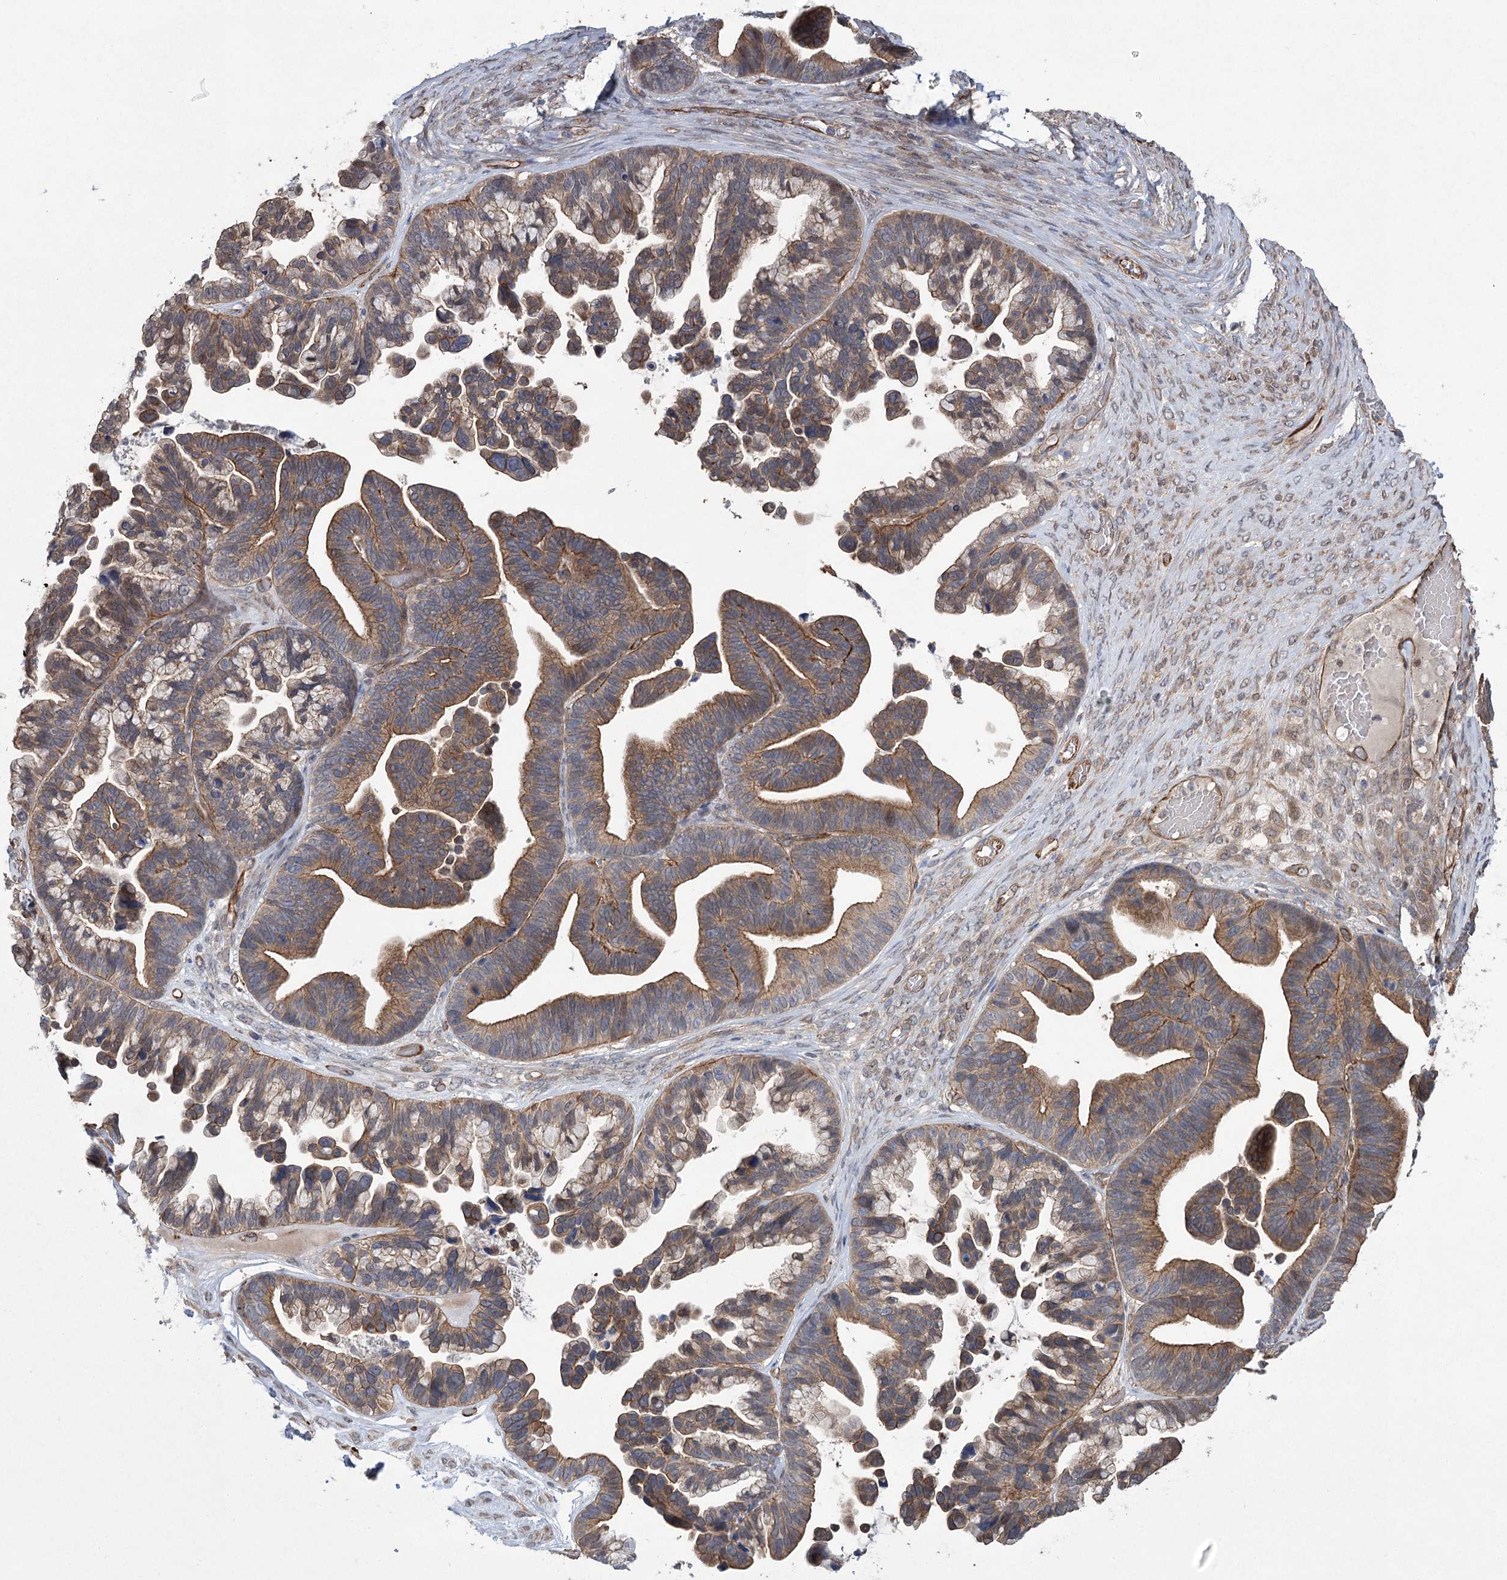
{"staining": {"intensity": "moderate", "quantity": ">75%", "location": "cytoplasmic/membranous"}, "tissue": "ovarian cancer", "cell_type": "Tumor cells", "image_type": "cancer", "snomed": [{"axis": "morphology", "description": "Cystadenocarcinoma, serous, NOS"}, {"axis": "topography", "description": "Ovary"}], "caption": "A brown stain highlights moderate cytoplasmic/membranous staining of a protein in ovarian cancer (serous cystadenocarcinoma) tumor cells. (DAB (3,3'-diaminobenzidine) IHC, brown staining for protein, blue staining for nuclei).", "gene": "RWDD4", "patient": {"sex": "female", "age": 56}}